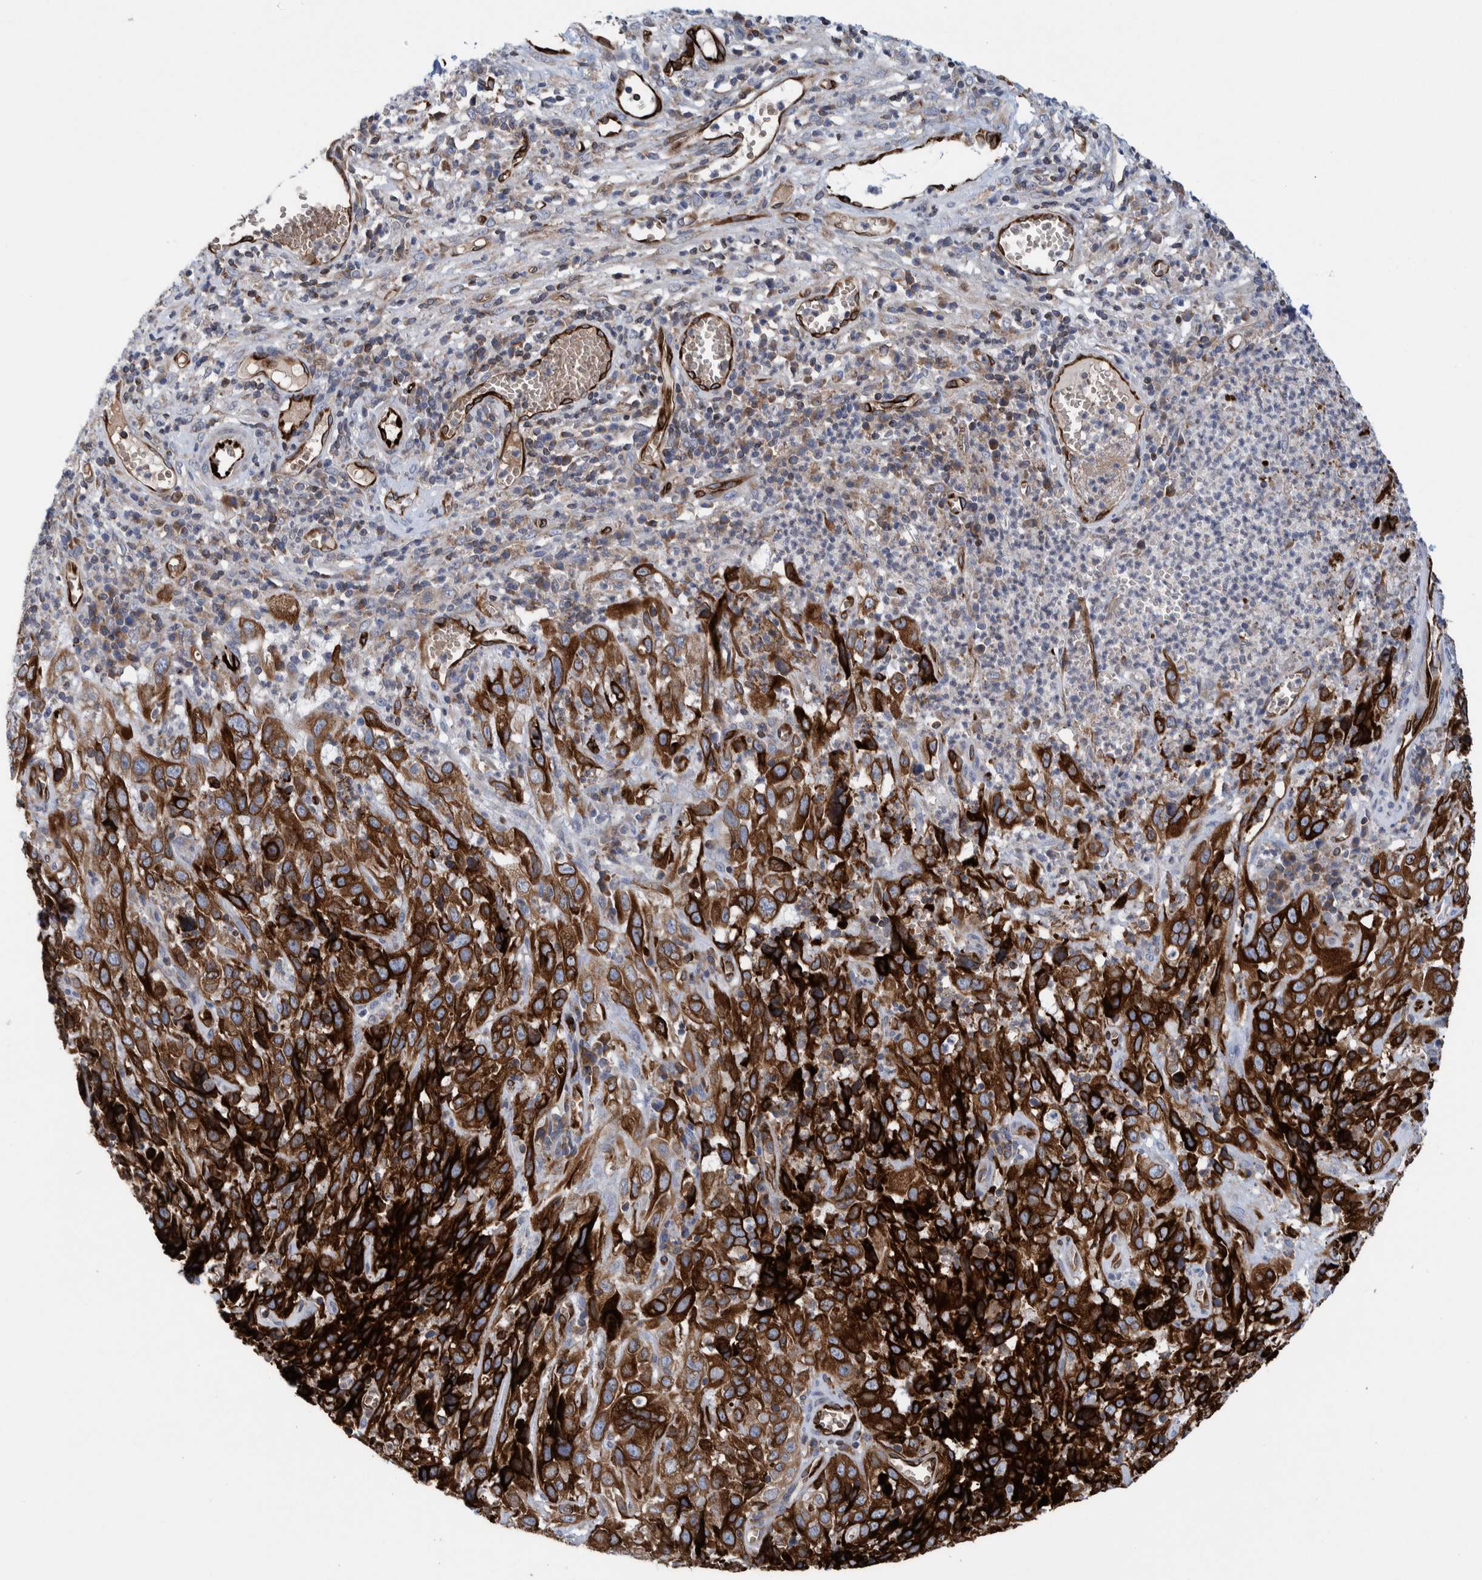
{"staining": {"intensity": "strong", "quantity": ">75%", "location": "cytoplasmic/membranous"}, "tissue": "cervical cancer", "cell_type": "Tumor cells", "image_type": "cancer", "snomed": [{"axis": "morphology", "description": "Squamous cell carcinoma, NOS"}, {"axis": "topography", "description": "Cervix"}], "caption": "This micrograph demonstrates immunohistochemistry staining of cervical cancer (squamous cell carcinoma), with high strong cytoplasmic/membranous expression in approximately >75% of tumor cells.", "gene": "THEM6", "patient": {"sex": "female", "age": 32}}